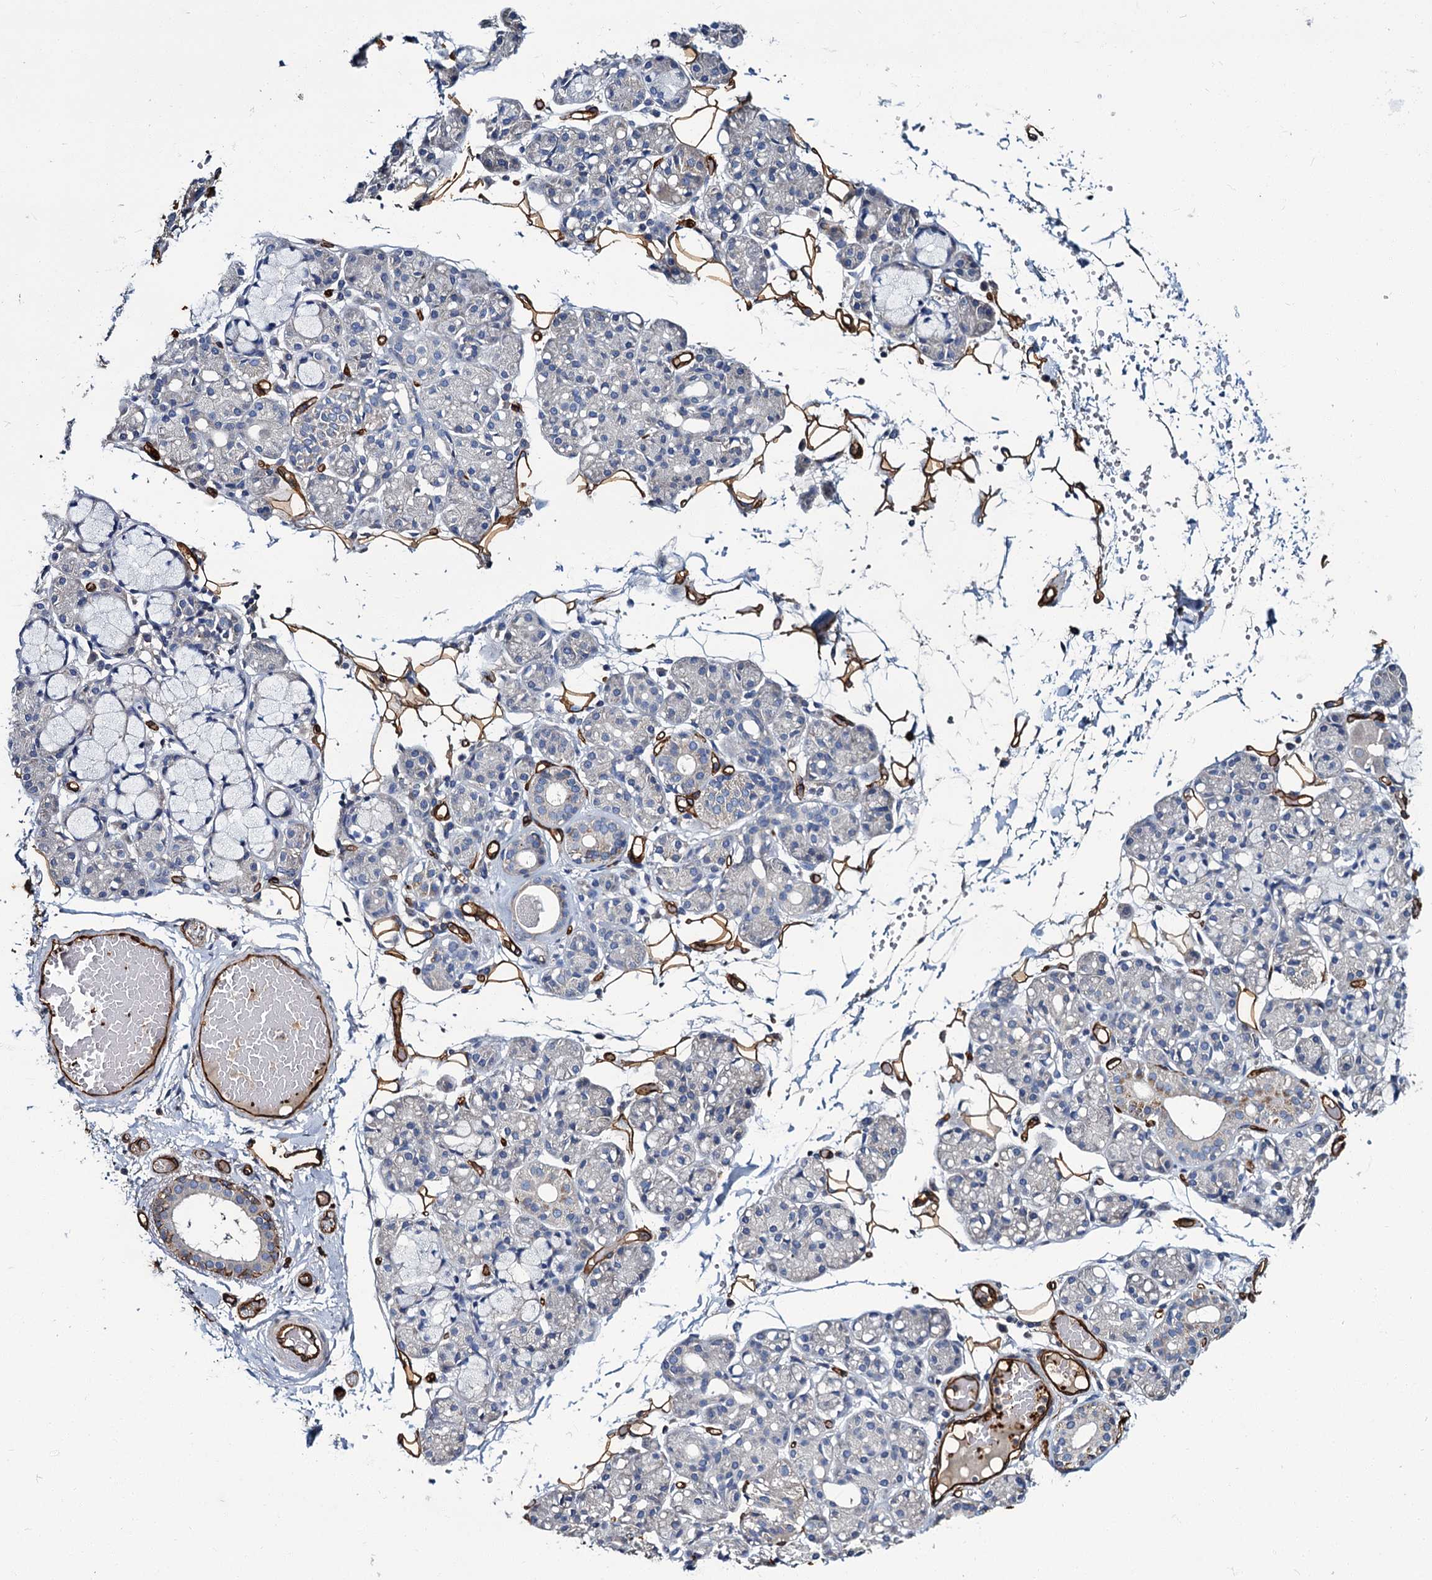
{"staining": {"intensity": "negative", "quantity": "none", "location": "none"}, "tissue": "salivary gland", "cell_type": "Glandular cells", "image_type": "normal", "snomed": [{"axis": "morphology", "description": "Normal tissue, NOS"}, {"axis": "topography", "description": "Salivary gland"}], "caption": "DAB immunohistochemical staining of normal salivary gland shows no significant positivity in glandular cells.", "gene": "CACNA1C", "patient": {"sex": "male", "age": 63}}